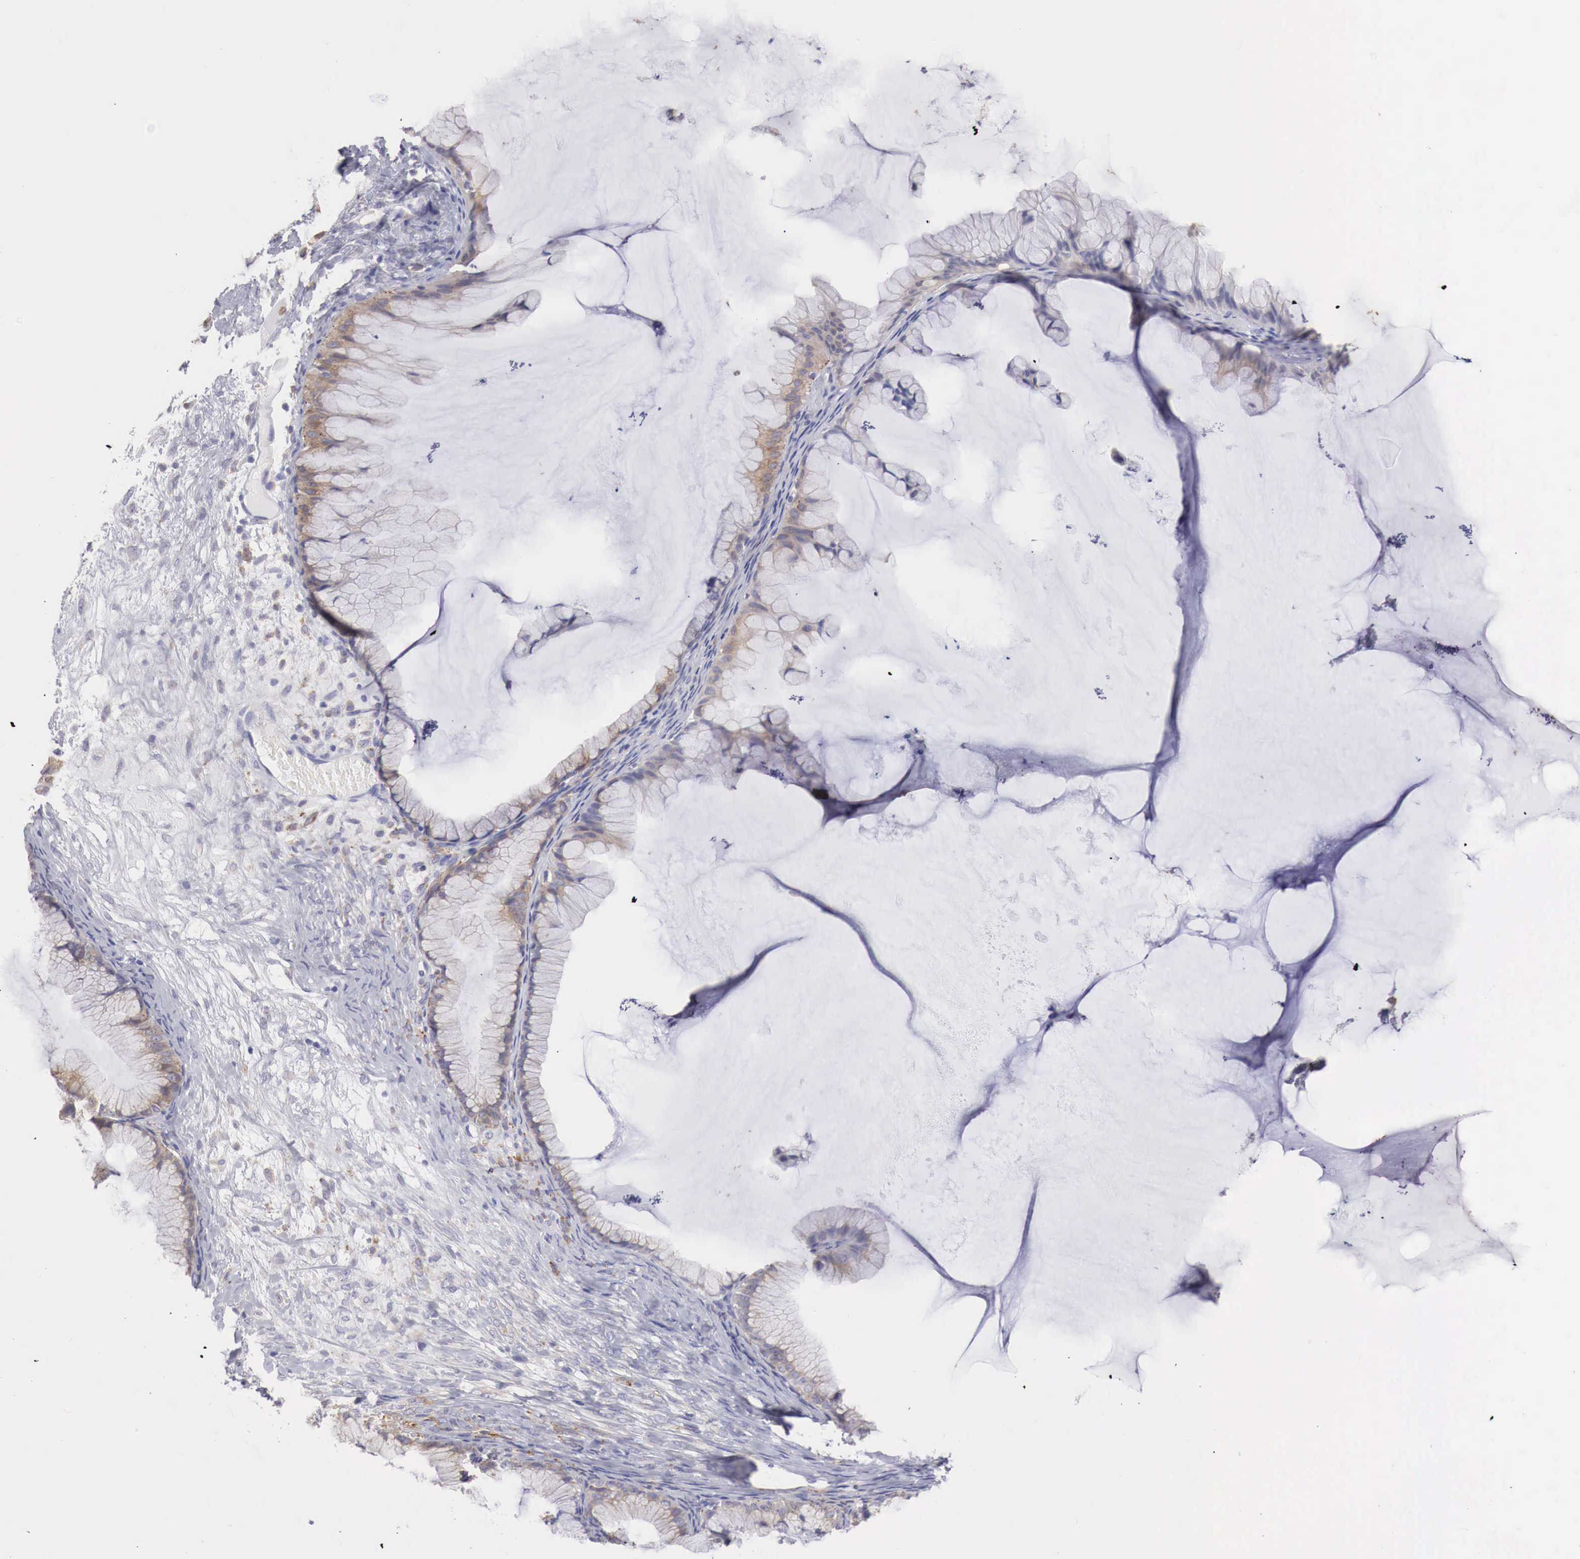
{"staining": {"intensity": "weak", "quantity": "<25%", "location": "cytoplasmic/membranous"}, "tissue": "ovarian cancer", "cell_type": "Tumor cells", "image_type": "cancer", "snomed": [{"axis": "morphology", "description": "Cystadenocarcinoma, mucinous, NOS"}, {"axis": "topography", "description": "Ovary"}], "caption": "An immunohistochemistry (IHC) image of ovarian mucinous cystadenocarcinoma is shown. There is no staining in tumor cells of ovarian mucinous cystadenocarcinoma. (Brightfield microscopy of DAB (3,3'-diaminobenzidine) immunohistochemistry at high magnification).", "gene": "NSDHL", "patient": {"sex": "female", "age": 41}}